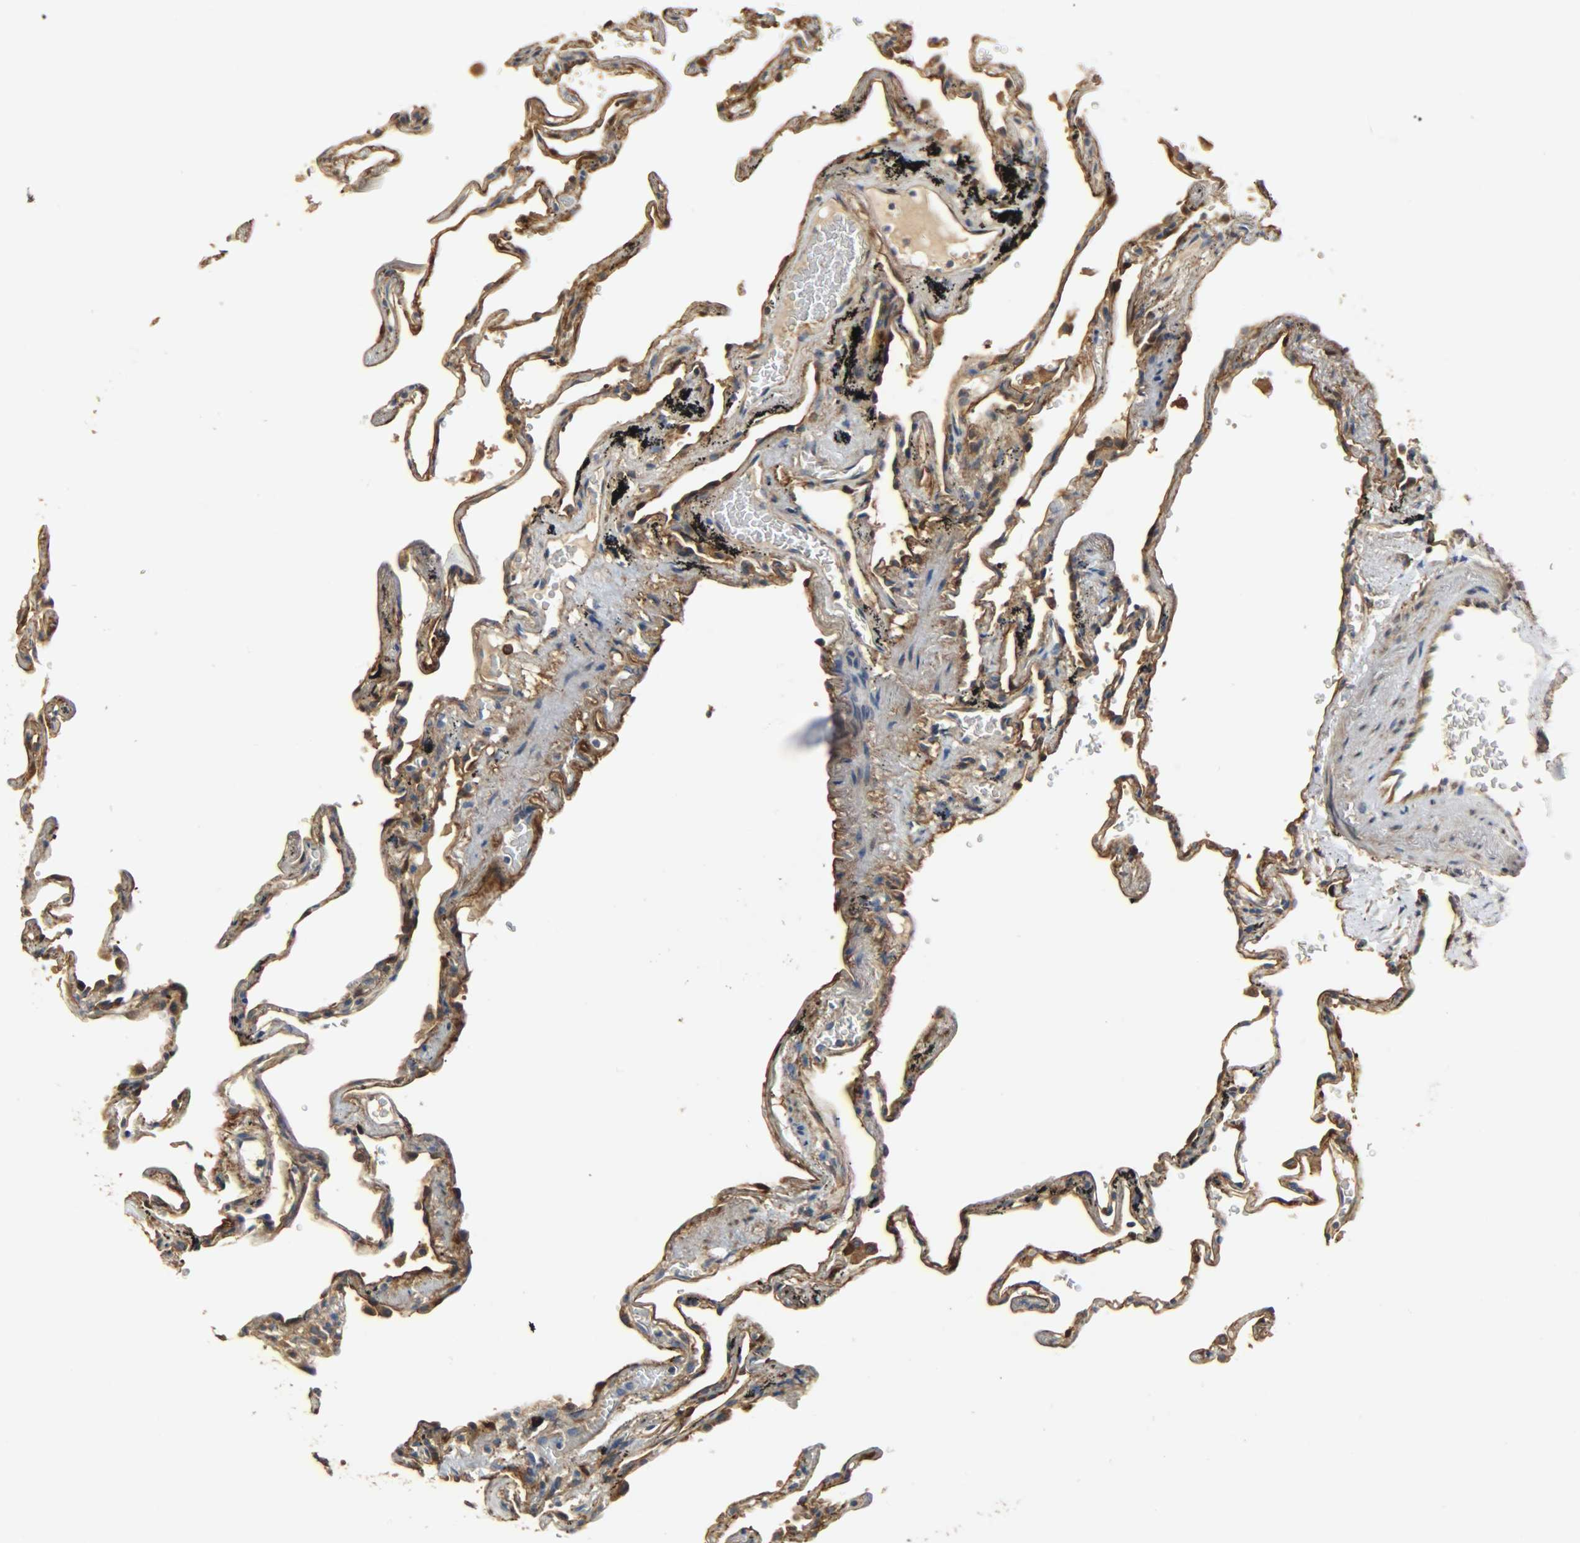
{"staining": {"intensity": "strong", "quantity": ">75%", "location": "cytoplasmic/membranous,nuclear"}, "tissue": "lung", "cell_type": "Alveolar cells", "image_type": "normal", "snomed": [{"axis": "morphology", "description": "Normal tissue, NOS"}, {"axis": "morphology", "description": "Inflammation, NOS"}, {"axis": "topography", "description": "Lung"}], "caption": "This photomicrograph displays unremarkable lung stained with immunohistochemistry (IHC) to label a protein in brown. The cytoplasmic/membranous,nuclear of alveolar cells show strong positivity for the protein. Nuclei are counter-stained blue.", "gene": "C1orf198", "patient": {"sex": "male", "age": 69}}